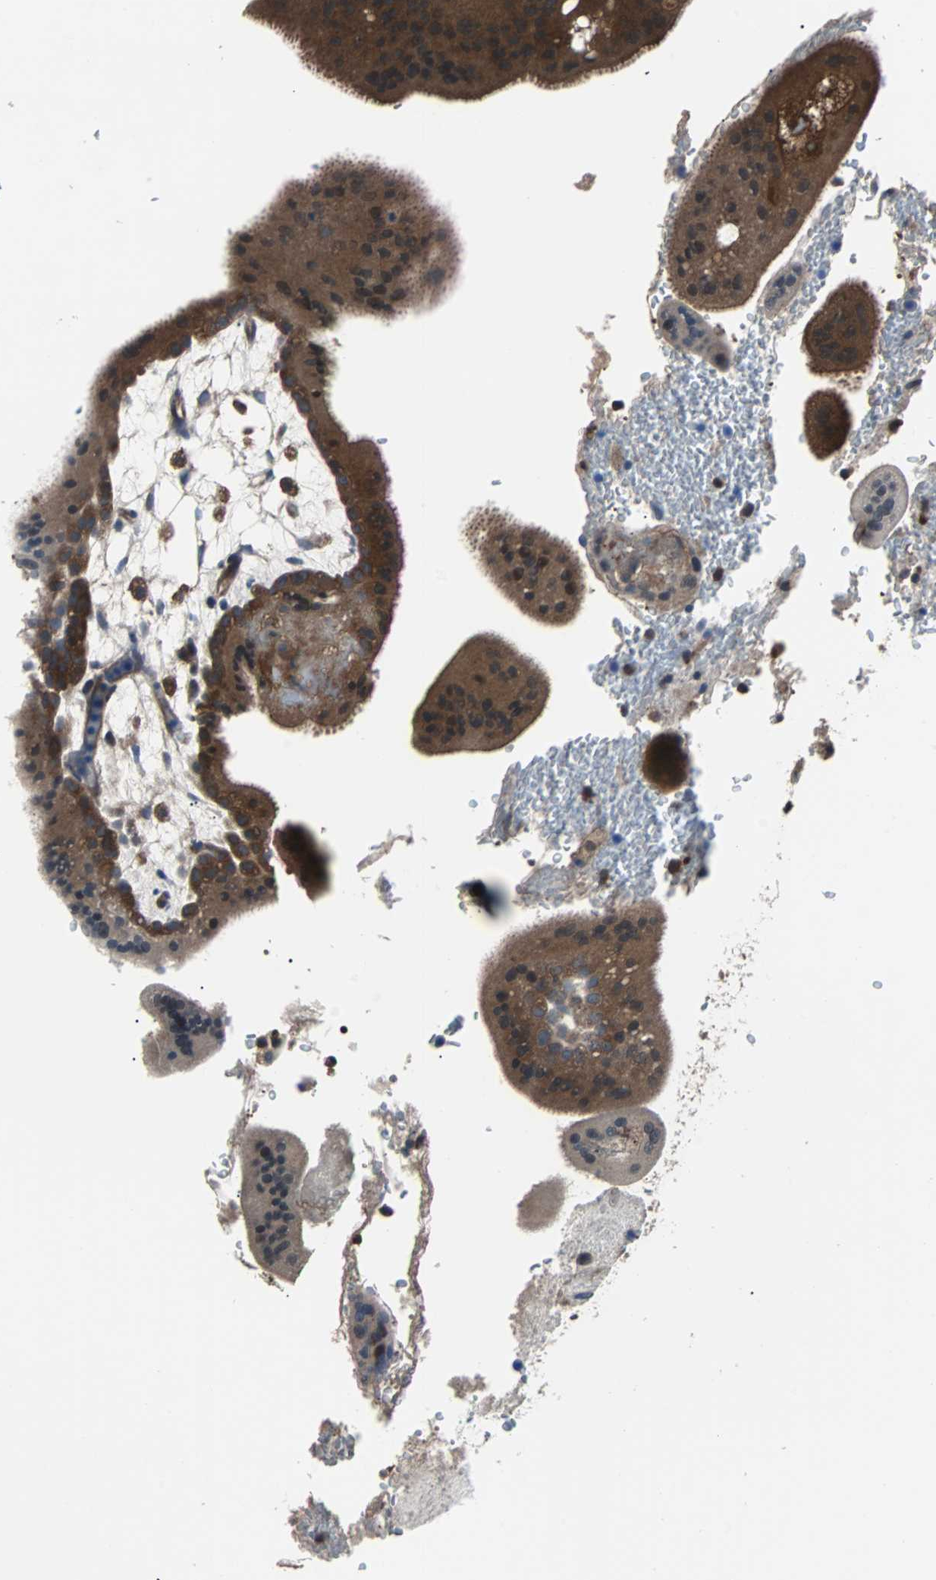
{"staining": {"intensity": "moderate", "quantity": ">75%", "location": "cytoplasmic/membranous"}, "tissue": "placenta", "cell_type": "Trophoblastic cells", "image_type": "normal", "snomed": [{"axis": "morphology", "description": "Normal tissue, NOS"}, {"axis": "topography", "description": "Placenta"}], "caption": "The histopathology image reveals immunohistochemical staining of benign placenta. There is moderate cytoplasmic/membranous expression is present in approximately >75% of trophoblastic cells.", "gene": "PAK1", "patient": {"sex": "female", "age": 35}}